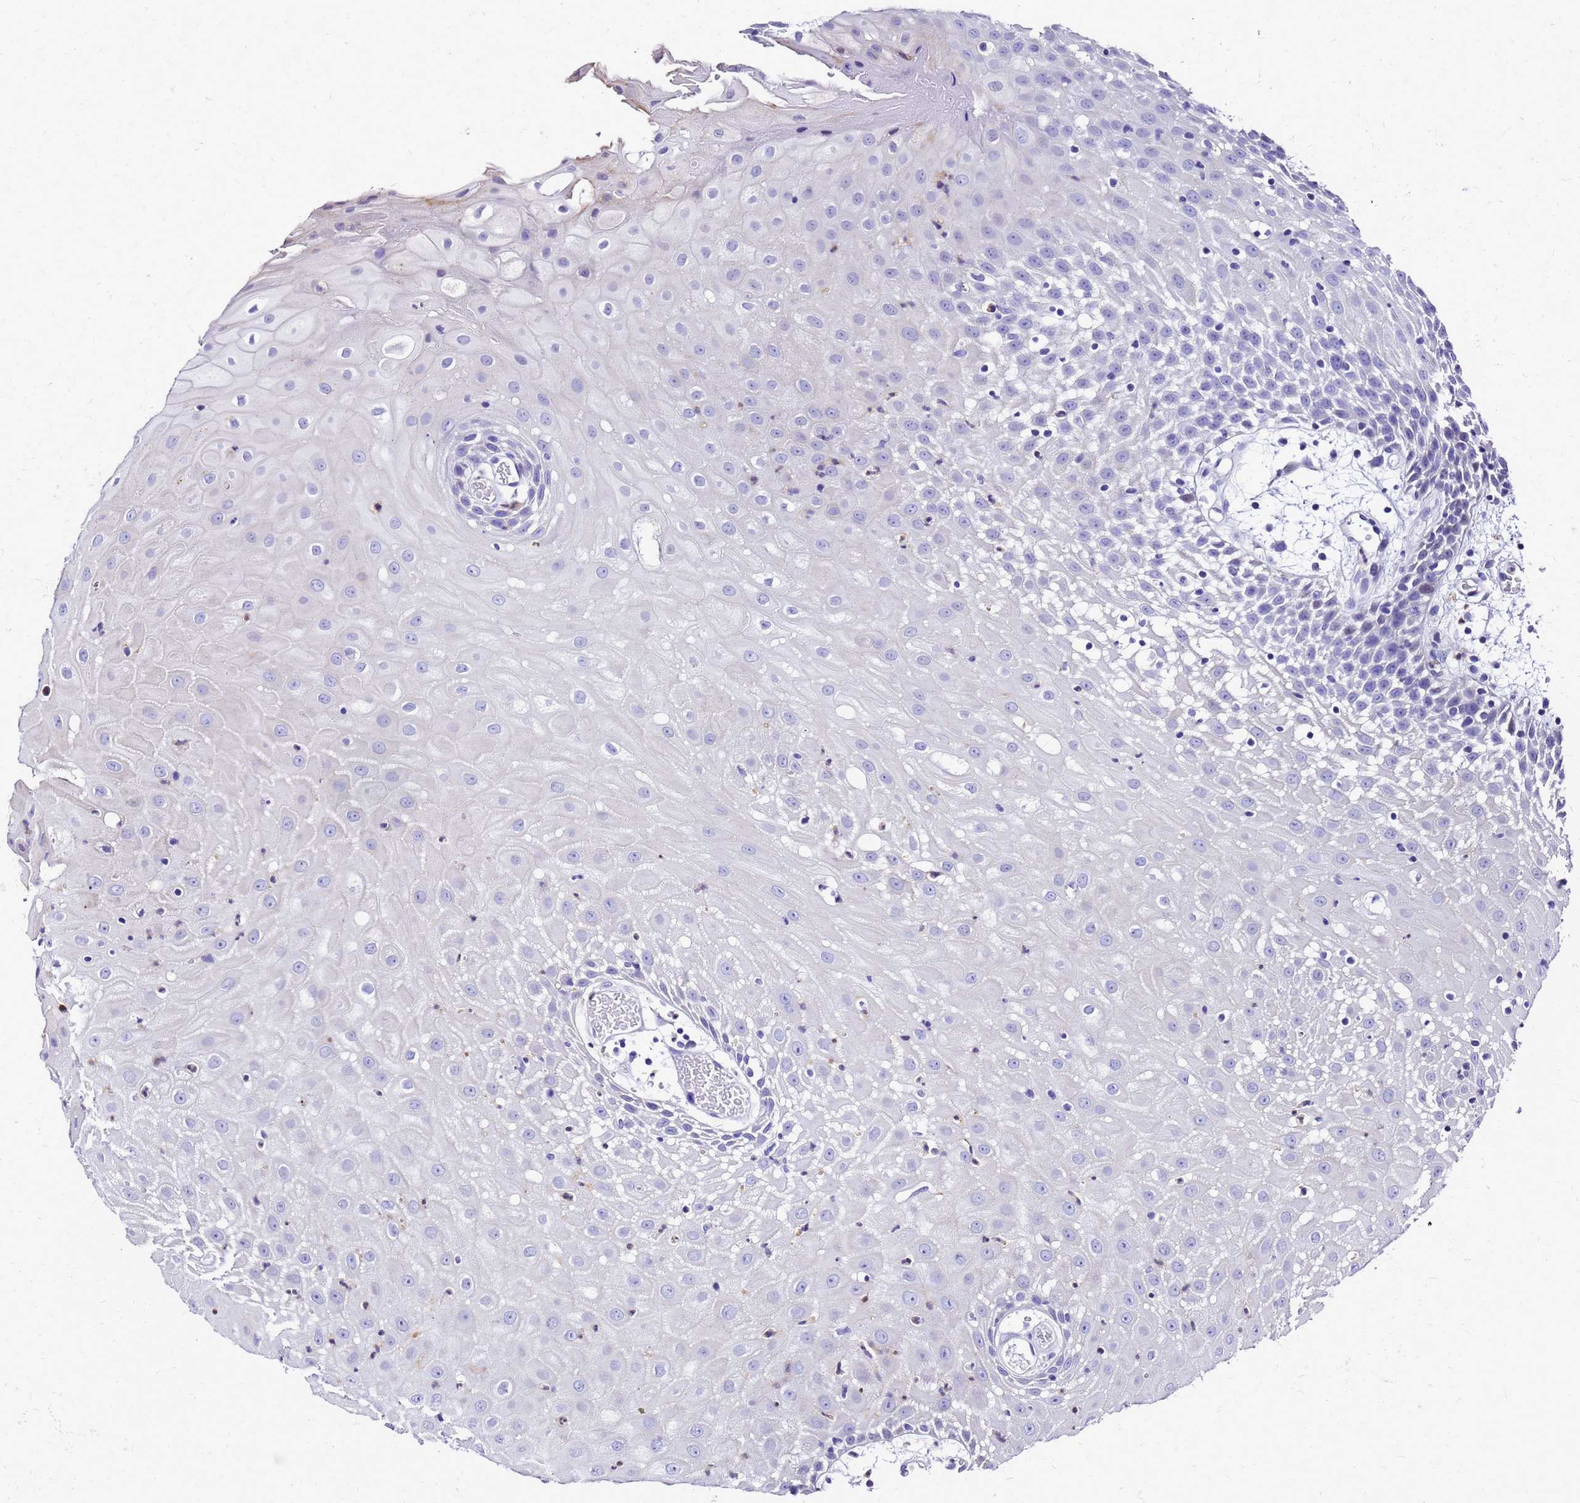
{"staining": {"intensity": "negative", "quantity": "none", "location": "none"}, "tissue": "oral mucosa", "cell_type": "Squamous epithelial cells", "image_type": "normal", "snomed": [{"axis": "morphology", "description": "Normal tissue, NOS"}, {"axis": "topography", "description": "Skeletal muscle"}, {"axis": "topography", "description": "Oral tissue"}, {"axis": "topography", "description": "Salivary gland"}, {"axis": "topography", "description": "Peripheral nerve tissue"}], "caption": "IHC histopathology image of normal oral mucosa: oral mucosa stained with DAB (3,3'-diaminobenzidine) reveals no significant protein expression in squamous epithelial cells.", "gene": "SMIM21", "patient": {"sex": "male", "age": 54}}